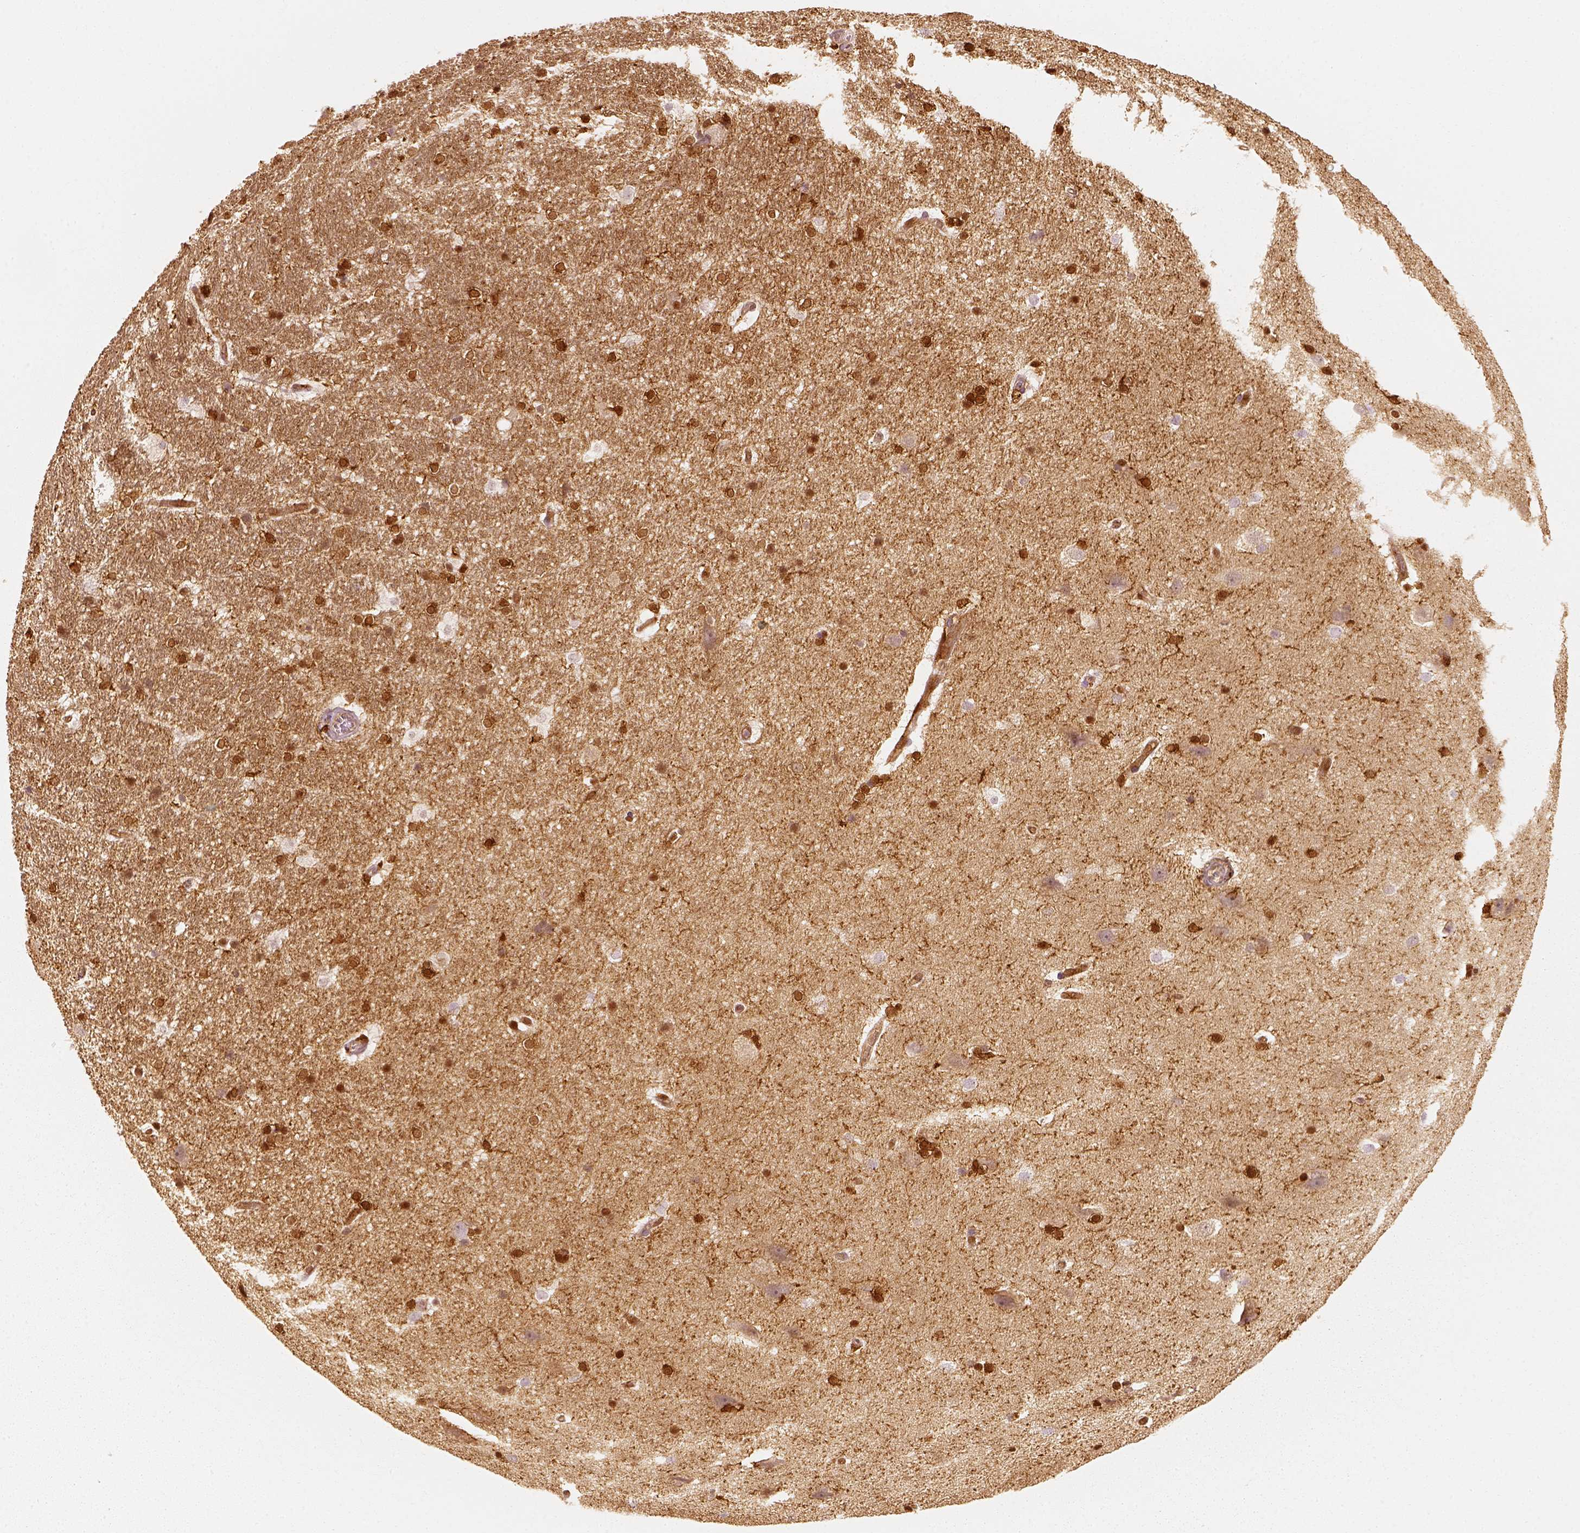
{"staining": {"intensity": "moderate", "quantity": ">75%", "location": "cytoplasmic/membranous"}, "tissue": "hippocampus", "cell_type": "Glial cells", "image_type": "normal", "snomed": [{"axis": "morphology", "description": "Normal tissue, NOS"}, {"axis": "topography", "description": "Cerebral cortex"}, {"axis": "topography", "description": "Hippocampus"}], "caption": "High-power microscopy captured an IHC histopathology image of benign hippocampus, revealing moderate cytoplasmic/membranous positivity in approximately >75% of glial cells. (IHC, brightfield microscopy, high magnification).", "gene": "FSCN1", "patient": {"sex": "female", "age": 19}}